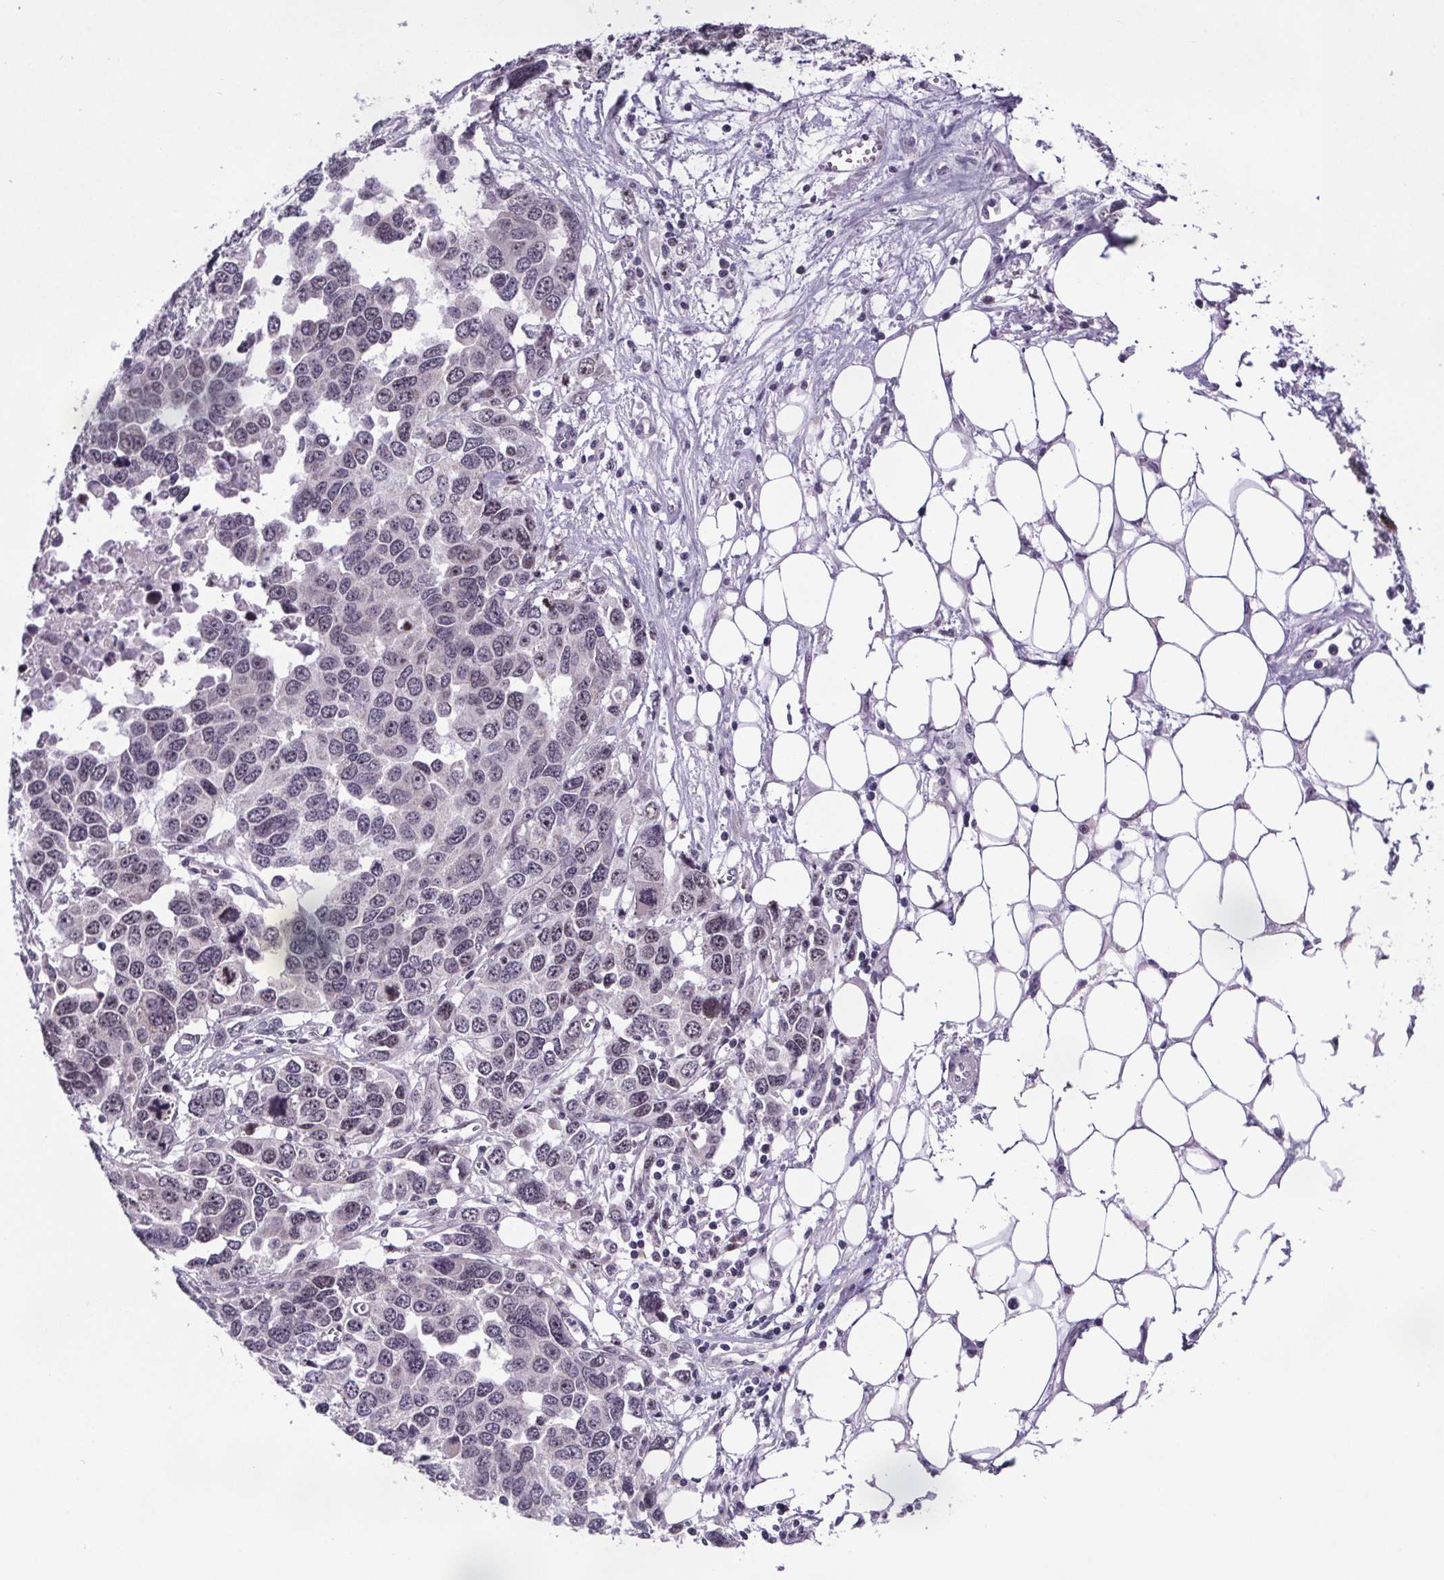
{"staining": {"intensity": "weak", "quantity": "<25%", "location": "nuclear"}, "tissue": "ovarian cancer", "cell_type": "Tumor cells", "image_type": "cancer", "snomed": [{"axis": "morphology", "description": "Cystadenocarcinoma, serous, NOS"}, {"axis": "topography", "description": "Ovary"}], "caption": "Photomicrograph shows no significant protein positivity in tumor cells of ovarian cancer. (DAB (3,3'-diaminobenzidine) IHC, high magnification).", "gene": "ATMIN", "patient": {"sex": "female", "age": 76}}